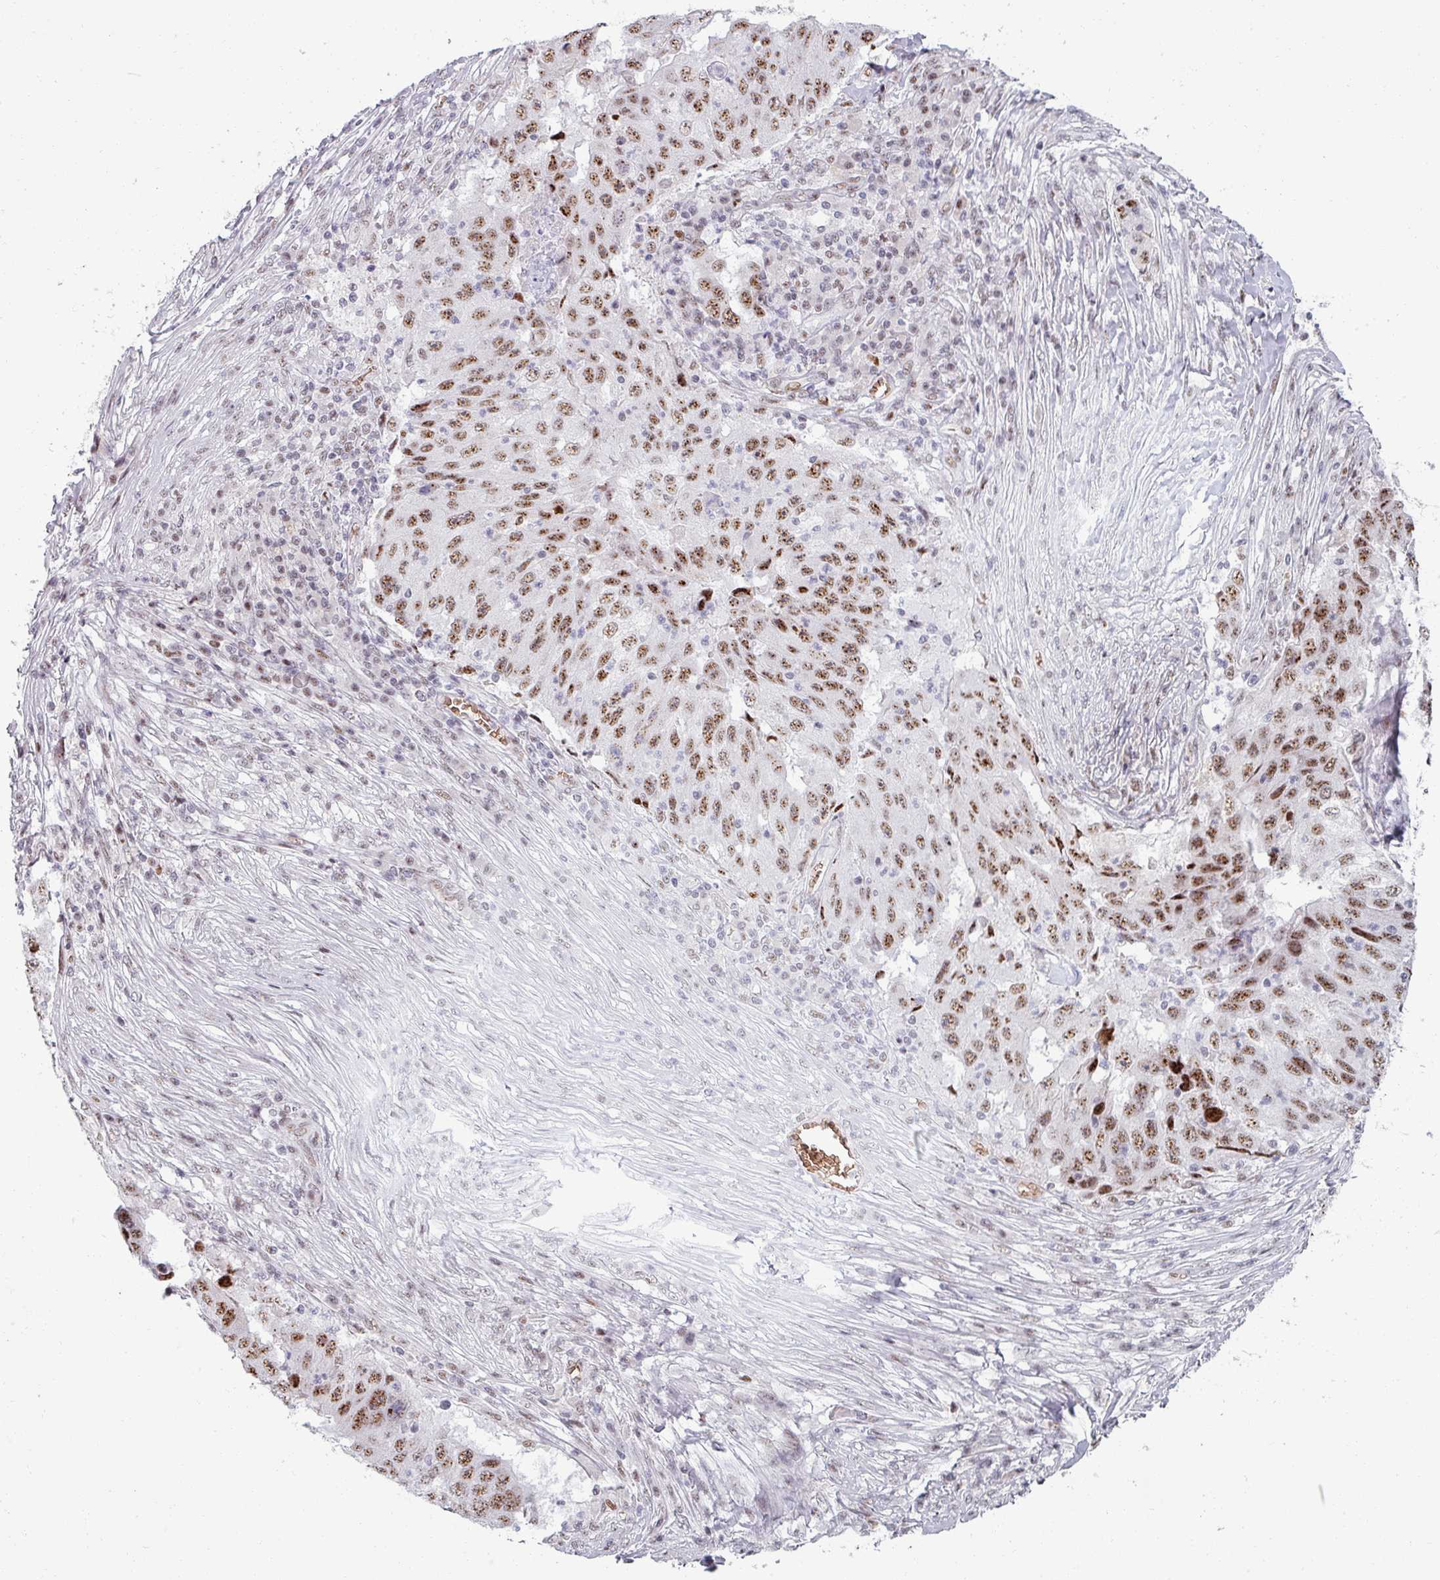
{"staining": {"intensity": "moderate", "quantity": ">75%", "location": "nuclear"}, "tissue": "lung cancer", "cell_type": "Tumor cells", "image_type": "cancer", "snomed": [{"axis": "morphology", "description": "Squamous cell carcinoma, NOS"}, {"axis": "topography", "description": "Lung"}], "caption": "Human squamous cell carcinoma (lung) stained with a brown dye shows moderate nuclear positive positivity in about >75% of tumor cells.", "gene": "NCOR1", "patient": {"sex": "male", "age": 64}}